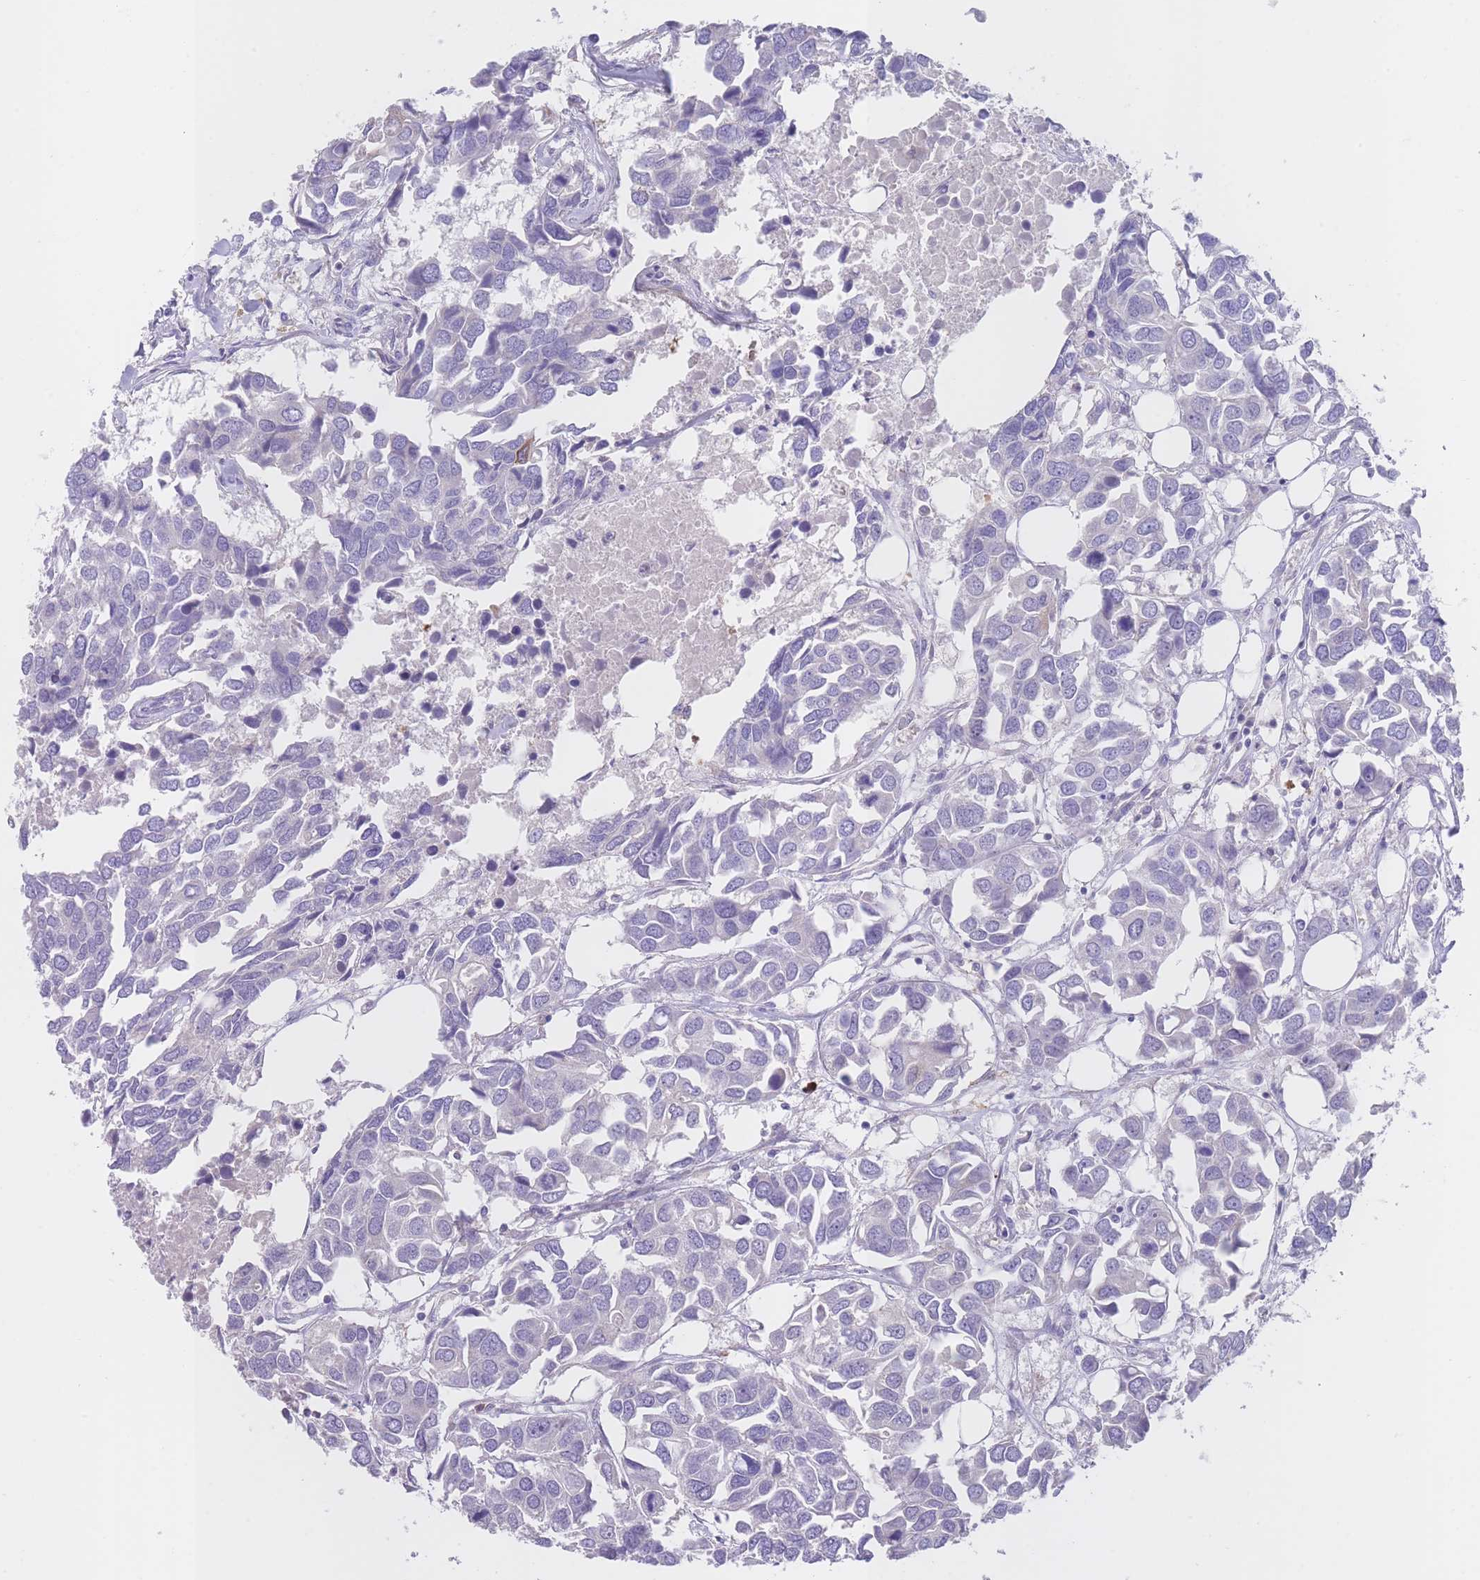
{"staining": {"intensity": "negative", "quantity": "none", "location": "none"}, "tissue": "breast cancer", "cell_type": "Tumor cells", "image_type": "cancer", "snomed": [{"axis": "morphology", "description": "Duct carcinoma"}, {"axis": "topography", "description": "Breast"}], "caption": "Tumor cells show no significant staining in breast infiltrating ductal carcinoma.", "gene": "LDB3", "patient": {"sex": "female", "age": 83}}